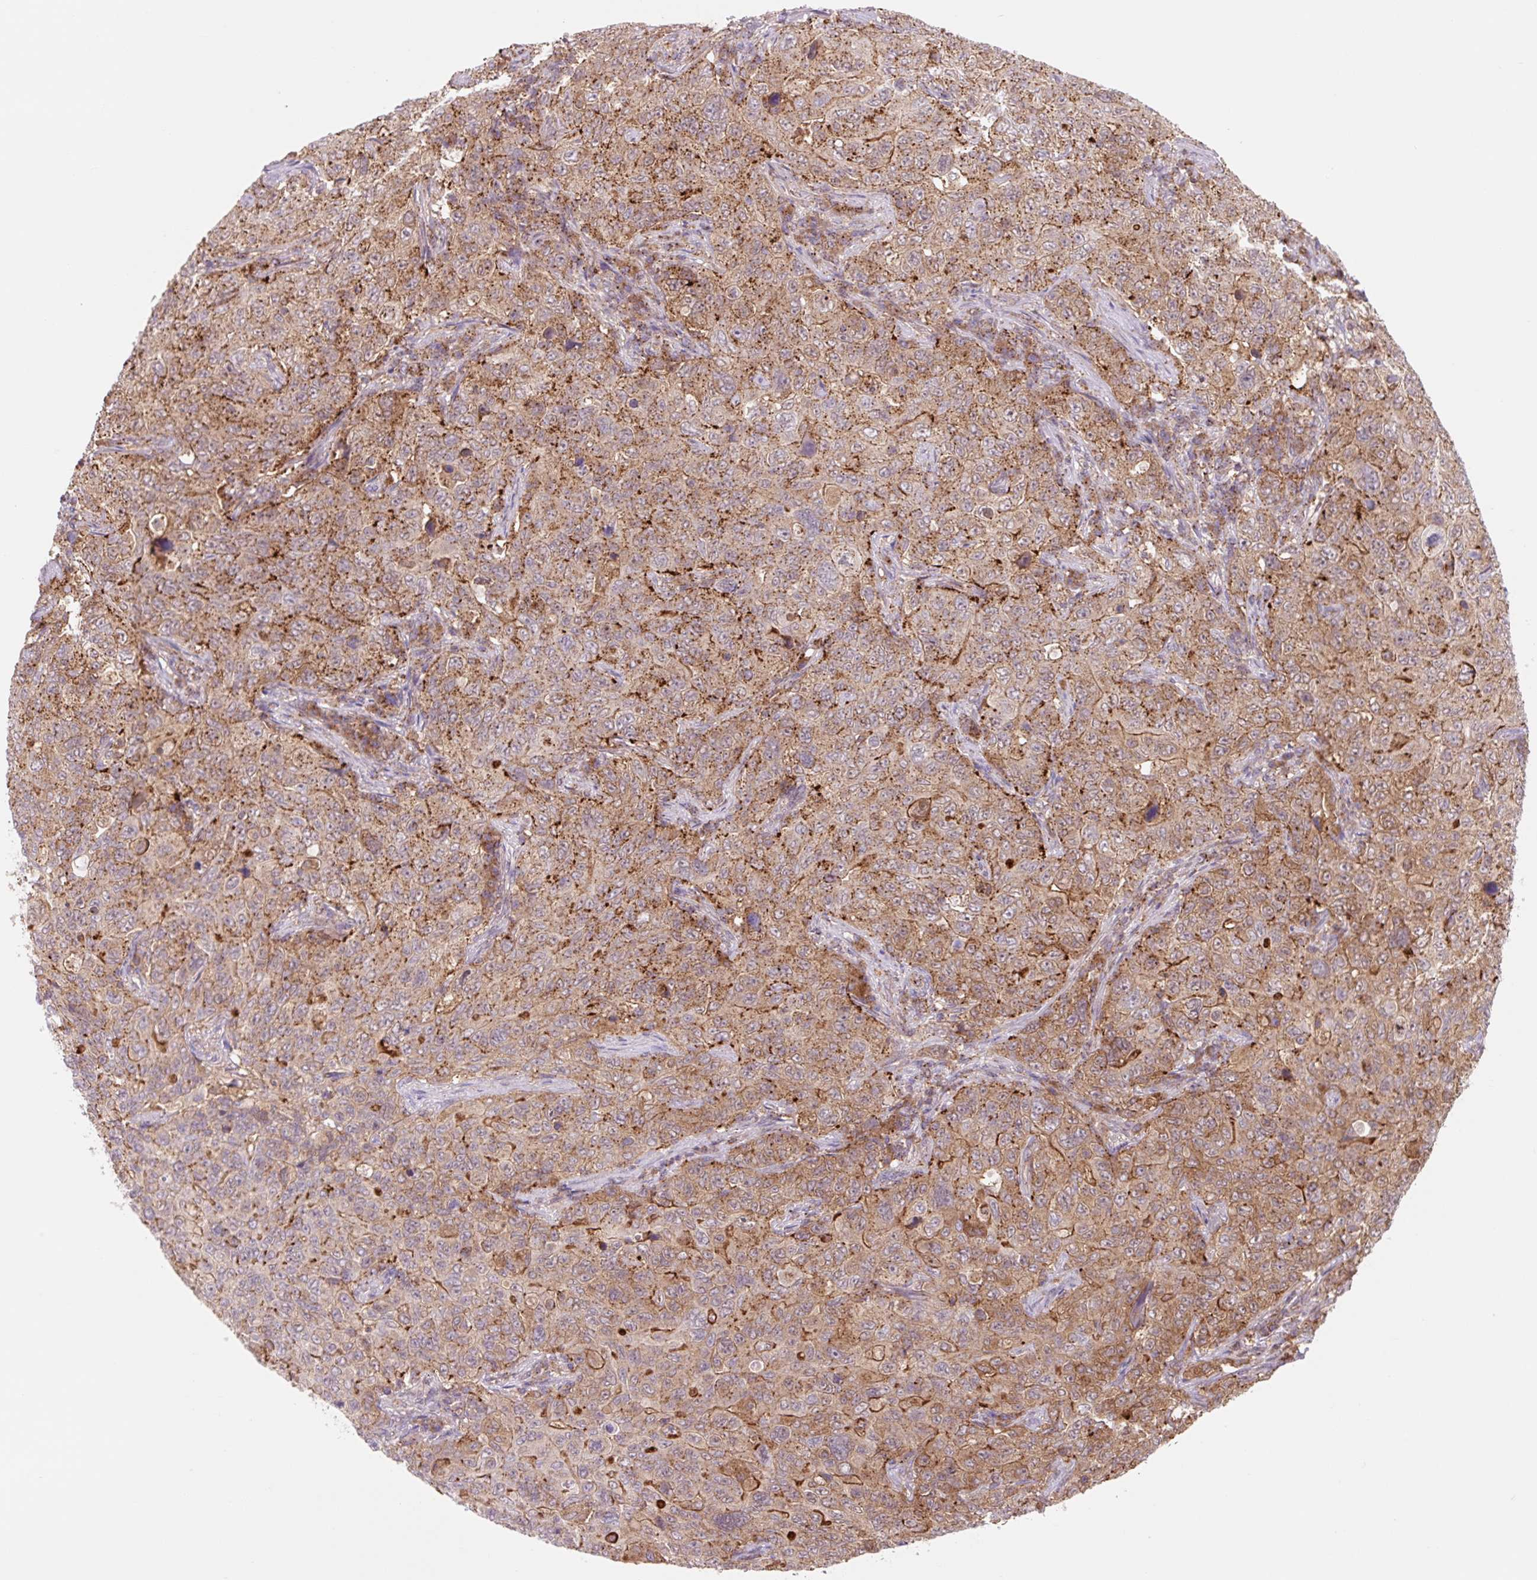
{"staining": {"intensity": "moderate", "quantity": ">75%", "location": "cytoplasmic/membranous"}, "tissue": "pancreatic cancer", "cell_type": "Tumor cells", "image_type": "cancer", "snomed": [{"axis": "morphology", "description": "Adenocarcinoma, NOS"}, {"axis": "topography", "description": "Pancreas"}], "caption": "The image exhibits immunohistochemical staining of adenocarcinoma (pancreatic). There is moderate cytoplasmic/membranous positivity is present in approximately >75% of tumor cells.", "gene": "VPS4A", "patient": {"sex": "male", "age": 68}}